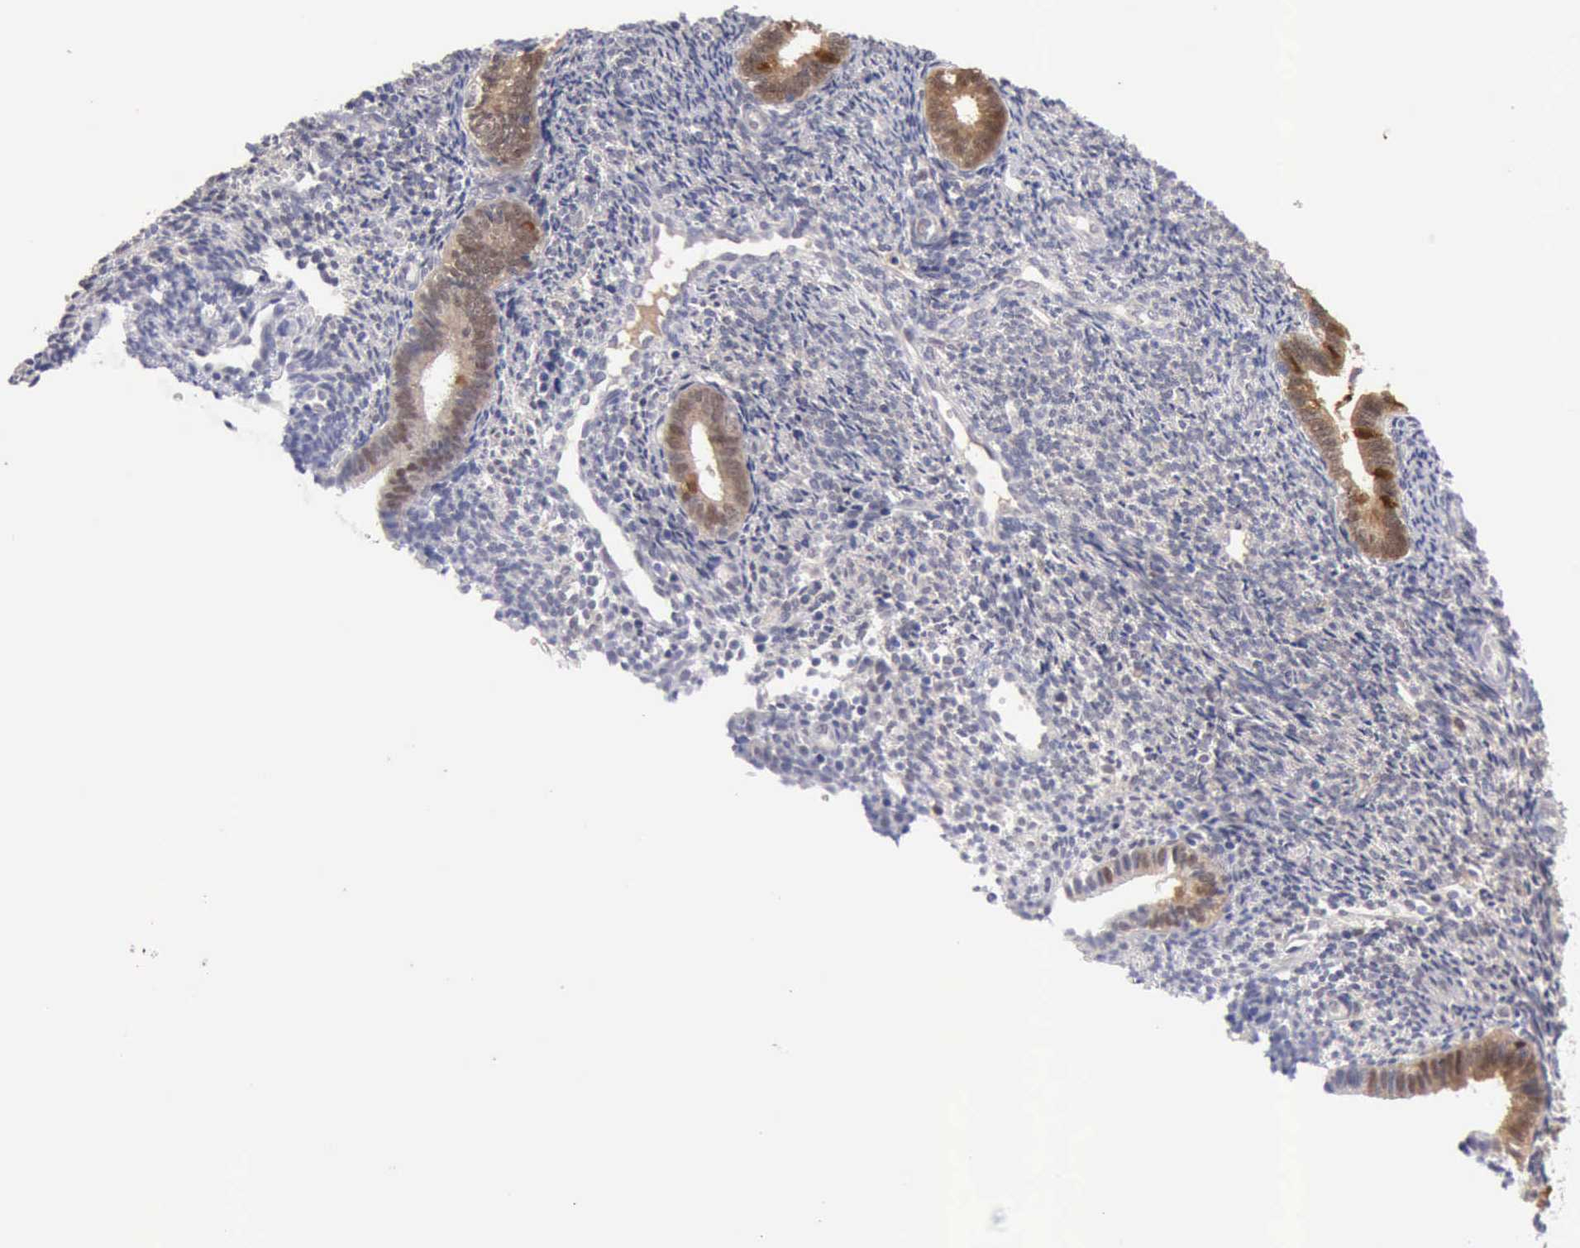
{"staining": {"intensity": "negative", "quantity": "none", "location": "none"}, "tissue": "endometrium", "cell_type": "Cells in endometrial stroma", "image_type": "normal", "snomed": [{"axis": "morphology", "description": "Normal tissue, NOS"}, {"axis": "topography", "description": "Endometrium"}], "caption": "A high-resolution micrograph shows IHC staining of unremarkable endometrium, which demonstrates no significant staining in cells in endometrial stroma.", "gene": "PTGR2", "patient": {"sex": "female", "age": 27}}